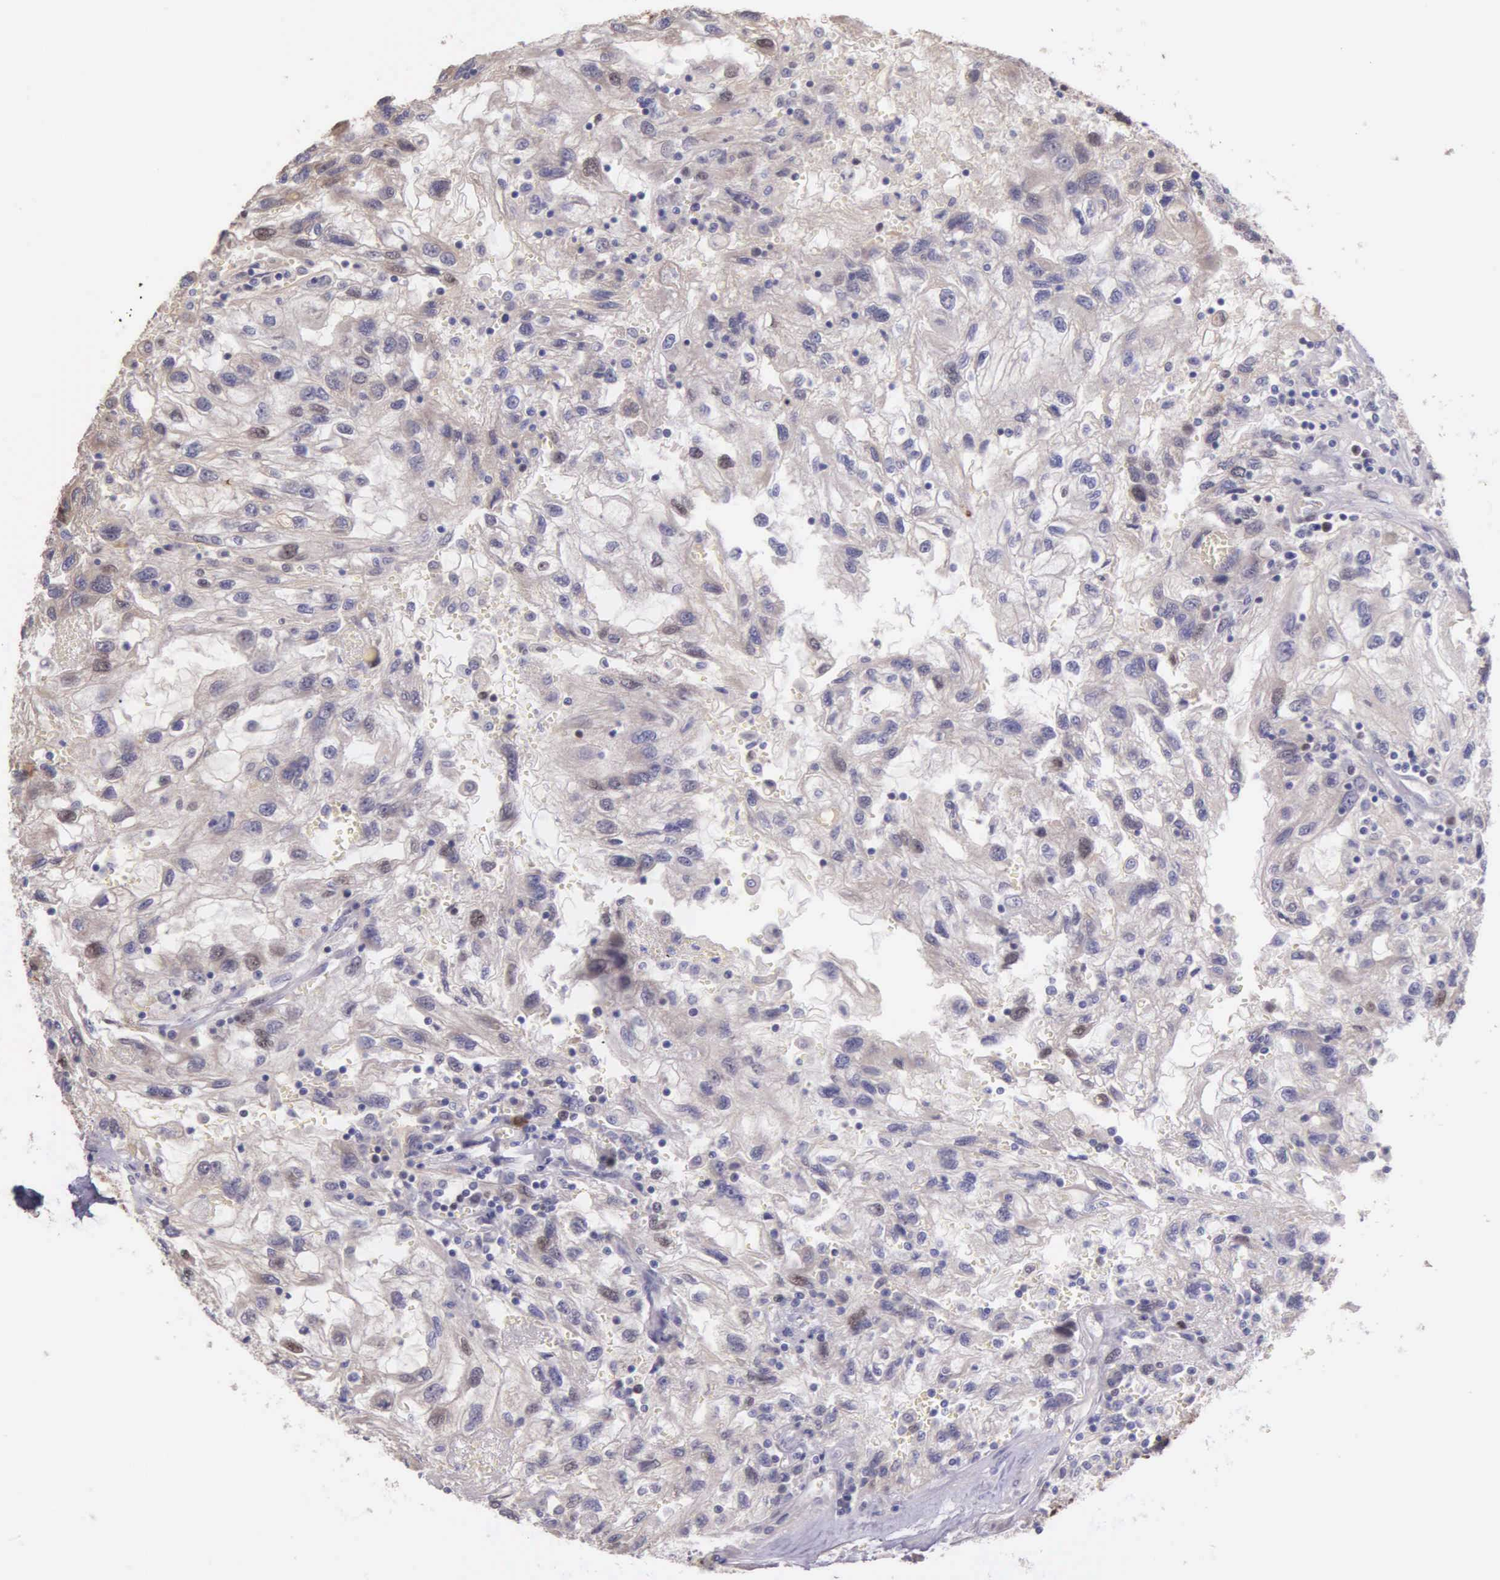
{"staining": {"intensity": "weak", "quantity": "<25%", "location": "nuclear"}, "tissue": "renal cancer", "cell_type": "Tumor cells", "image_type": "cancer", "snomed": [{"axis": "morphology", "description": "Normal tissue, NOS"}, {"axis": "morphology", "description": "Adenocarcinoma, NOS"}, {"axis": "topography", "description": "Kidney"}], "caption": "This is an immunohistochemistry micrograph of human adenocarcinoma (renal). There is no staining in tumor cells.", "gene": "MCM5", "patient": {"sex": "male", "age": 71}}